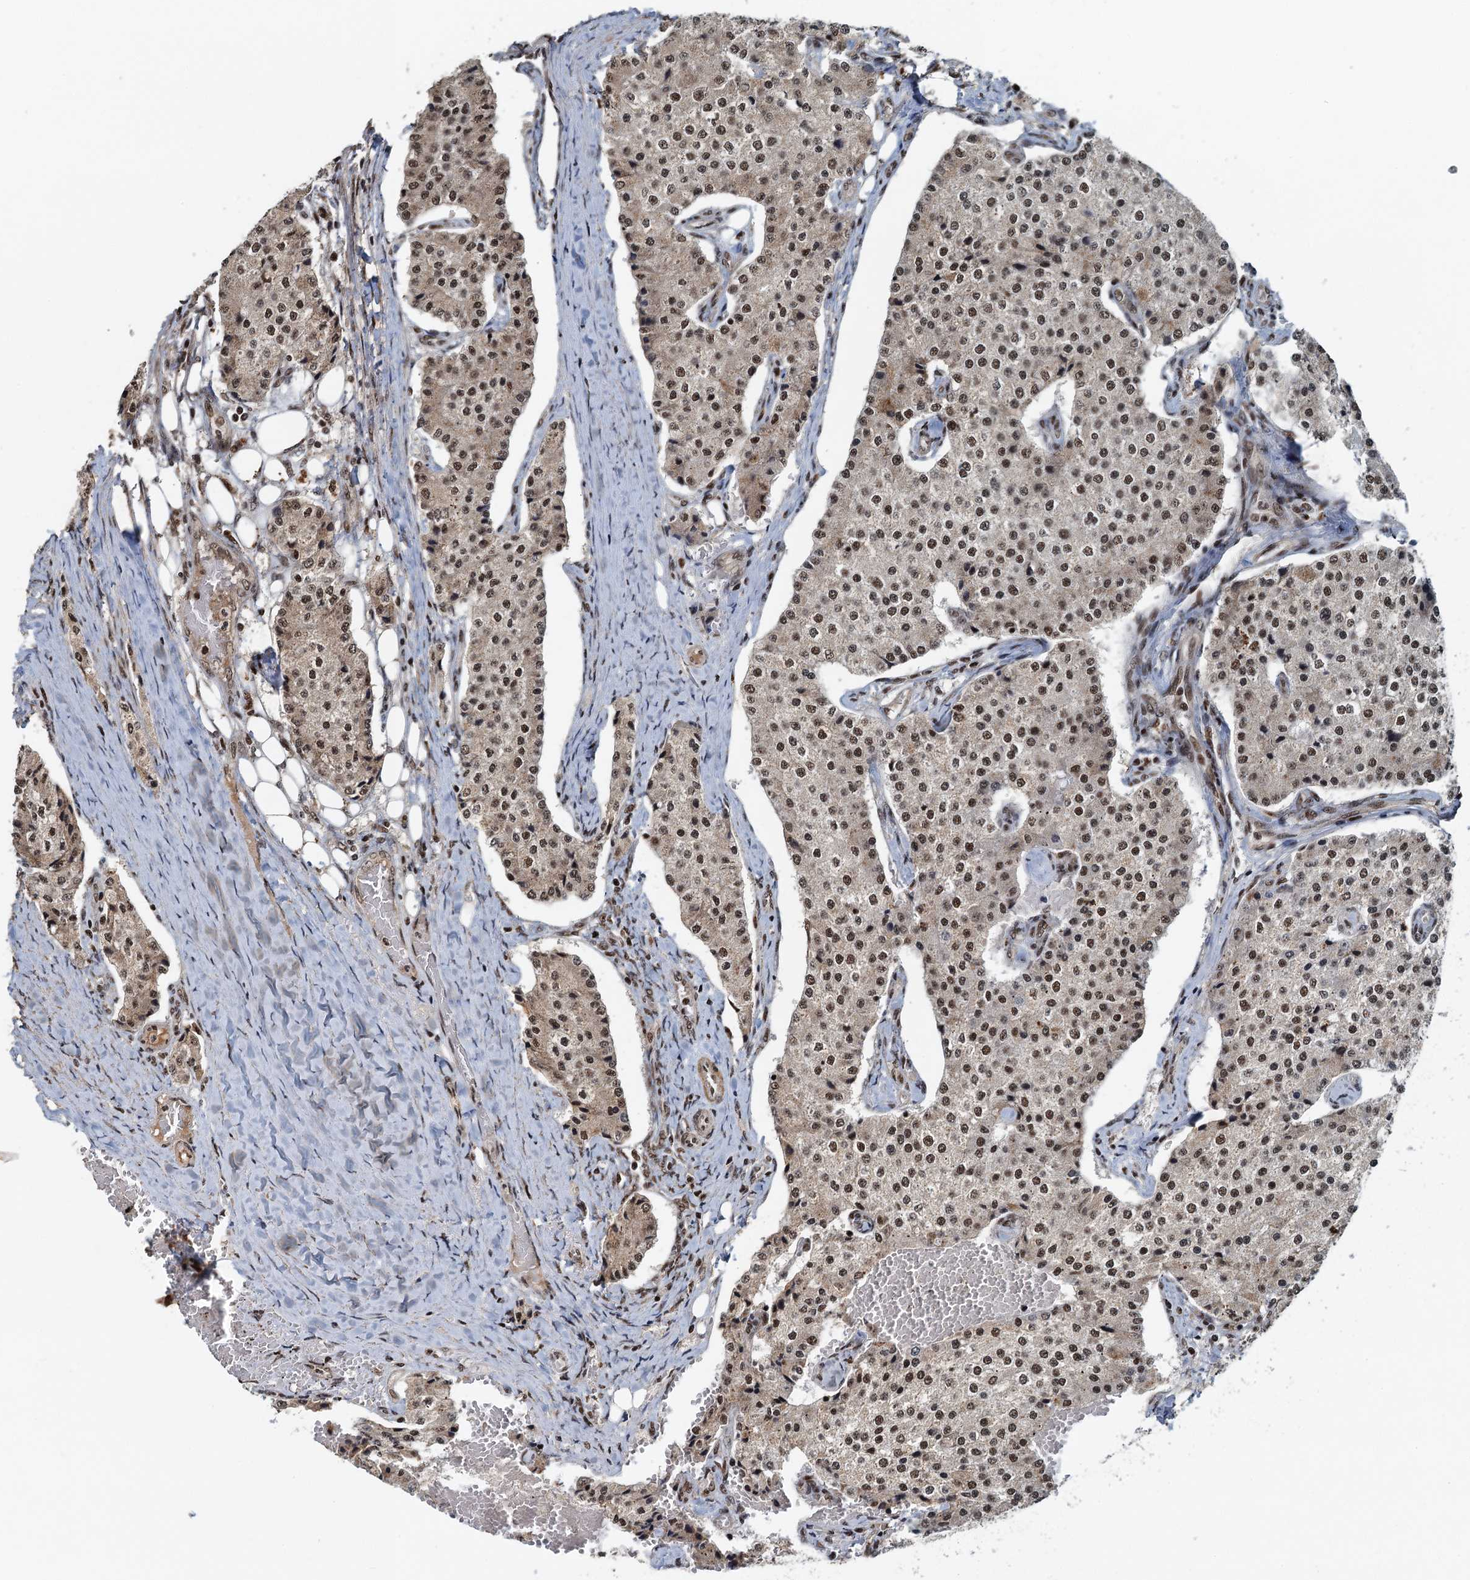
{"staining": {"intensity": "moderate", "quantity": ">75%", "location": "nuclear"}, "tissue": "carcinoid", "cell_type": "Tumor cells", "image_type": "cancer", "snomed": [{"axis": "morphology", "description": "Carcinoid, malignant, NOS"}, {"axis": "topography", "description": "Colon"}], "caption": "Human carcinoid stained with a protein marker exhibits moderate staining in tumor cells.", "gene": "ZC3H18", "patient": {"sex": "female", "age": 52}}